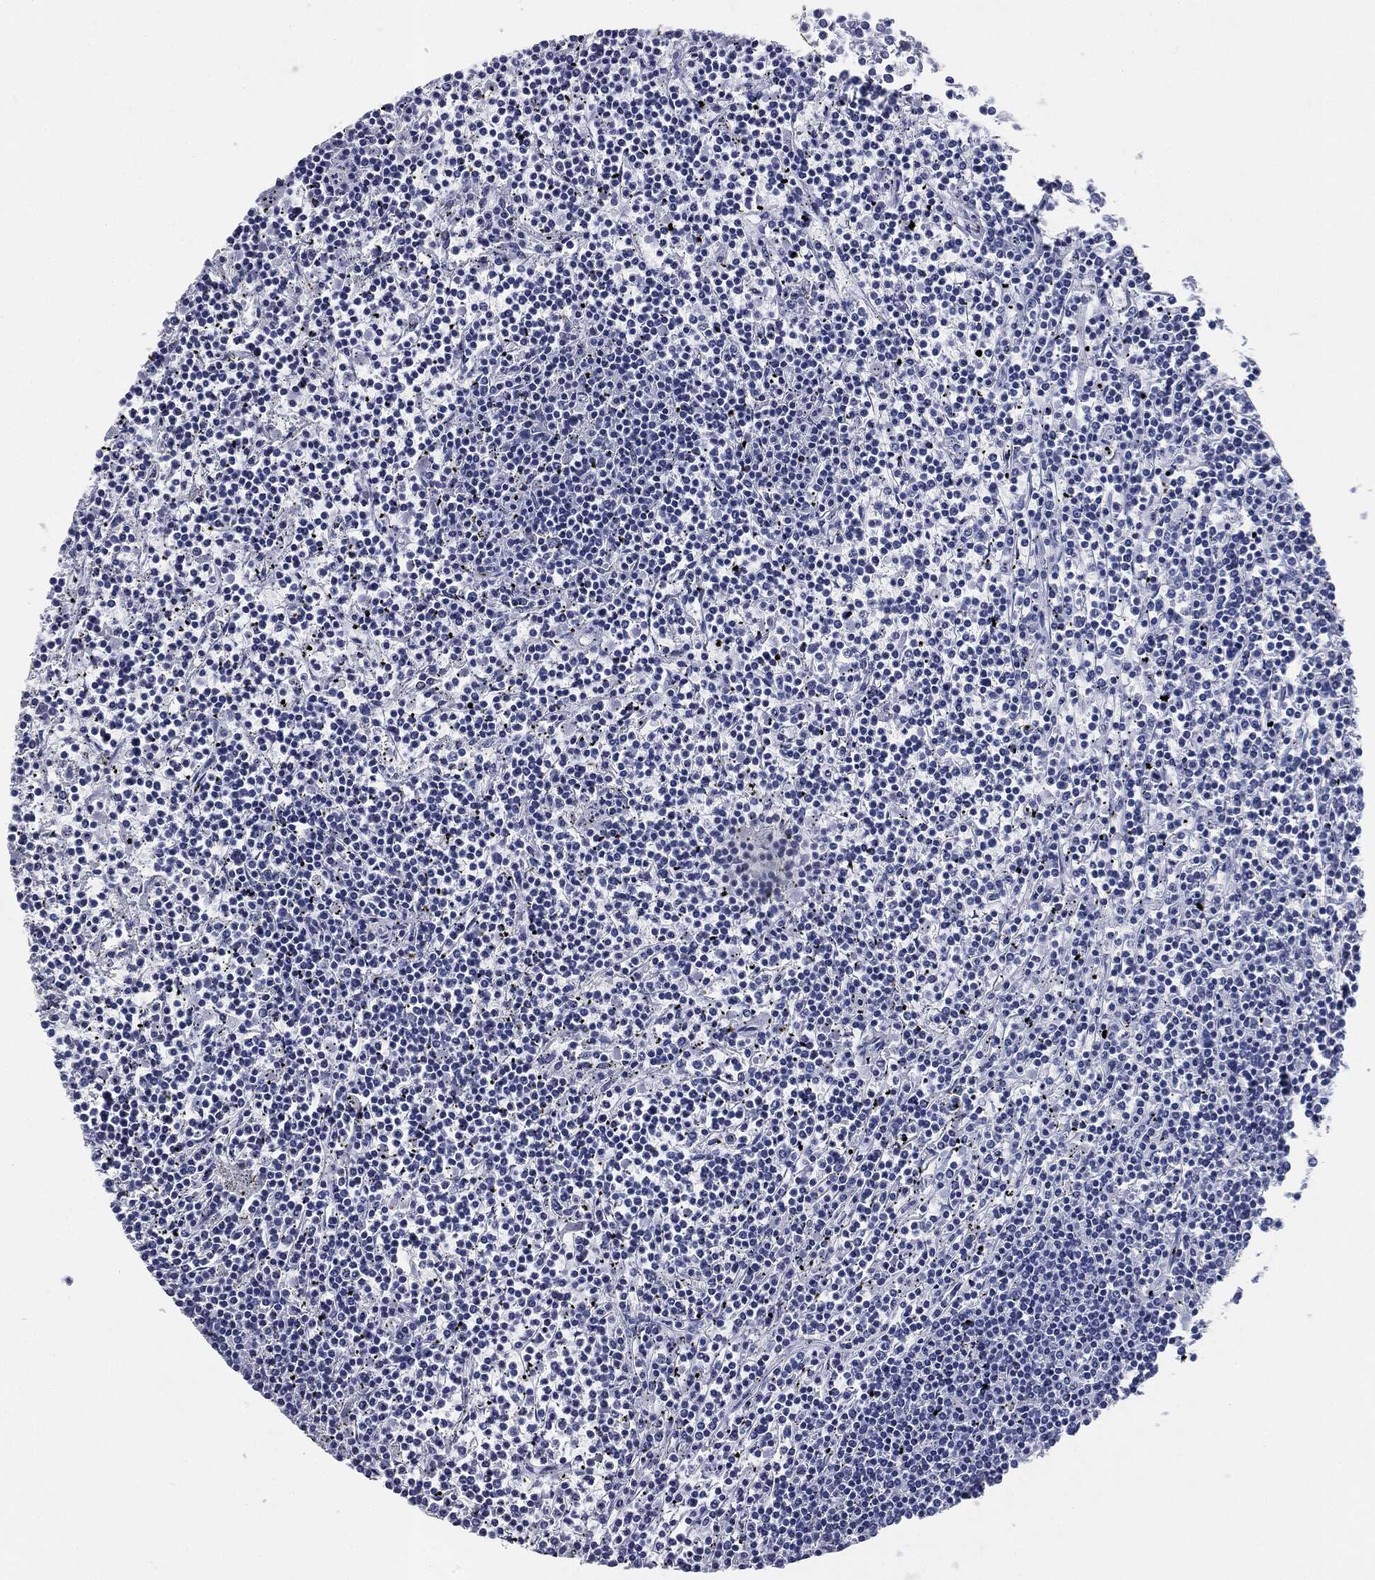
{"staining": {"intensity": "negative", "quantity": "none", "location": "none"}, "tissue": "lymphoma", "cell_type": "Tumor cells", "image_type": "cancer", "snomed": [{"axis": "morphology", "description": "Malignant lymphoma, non-Hodgkin's type, Low grade"}, {"axis": "topography", "description": "Spleen"}], "caption": "Image shows no protein positivity in tumor cells of lymphoma tissue.", "gene": "ATP2A1", "patient": {"sex": "female", "age": 19}}